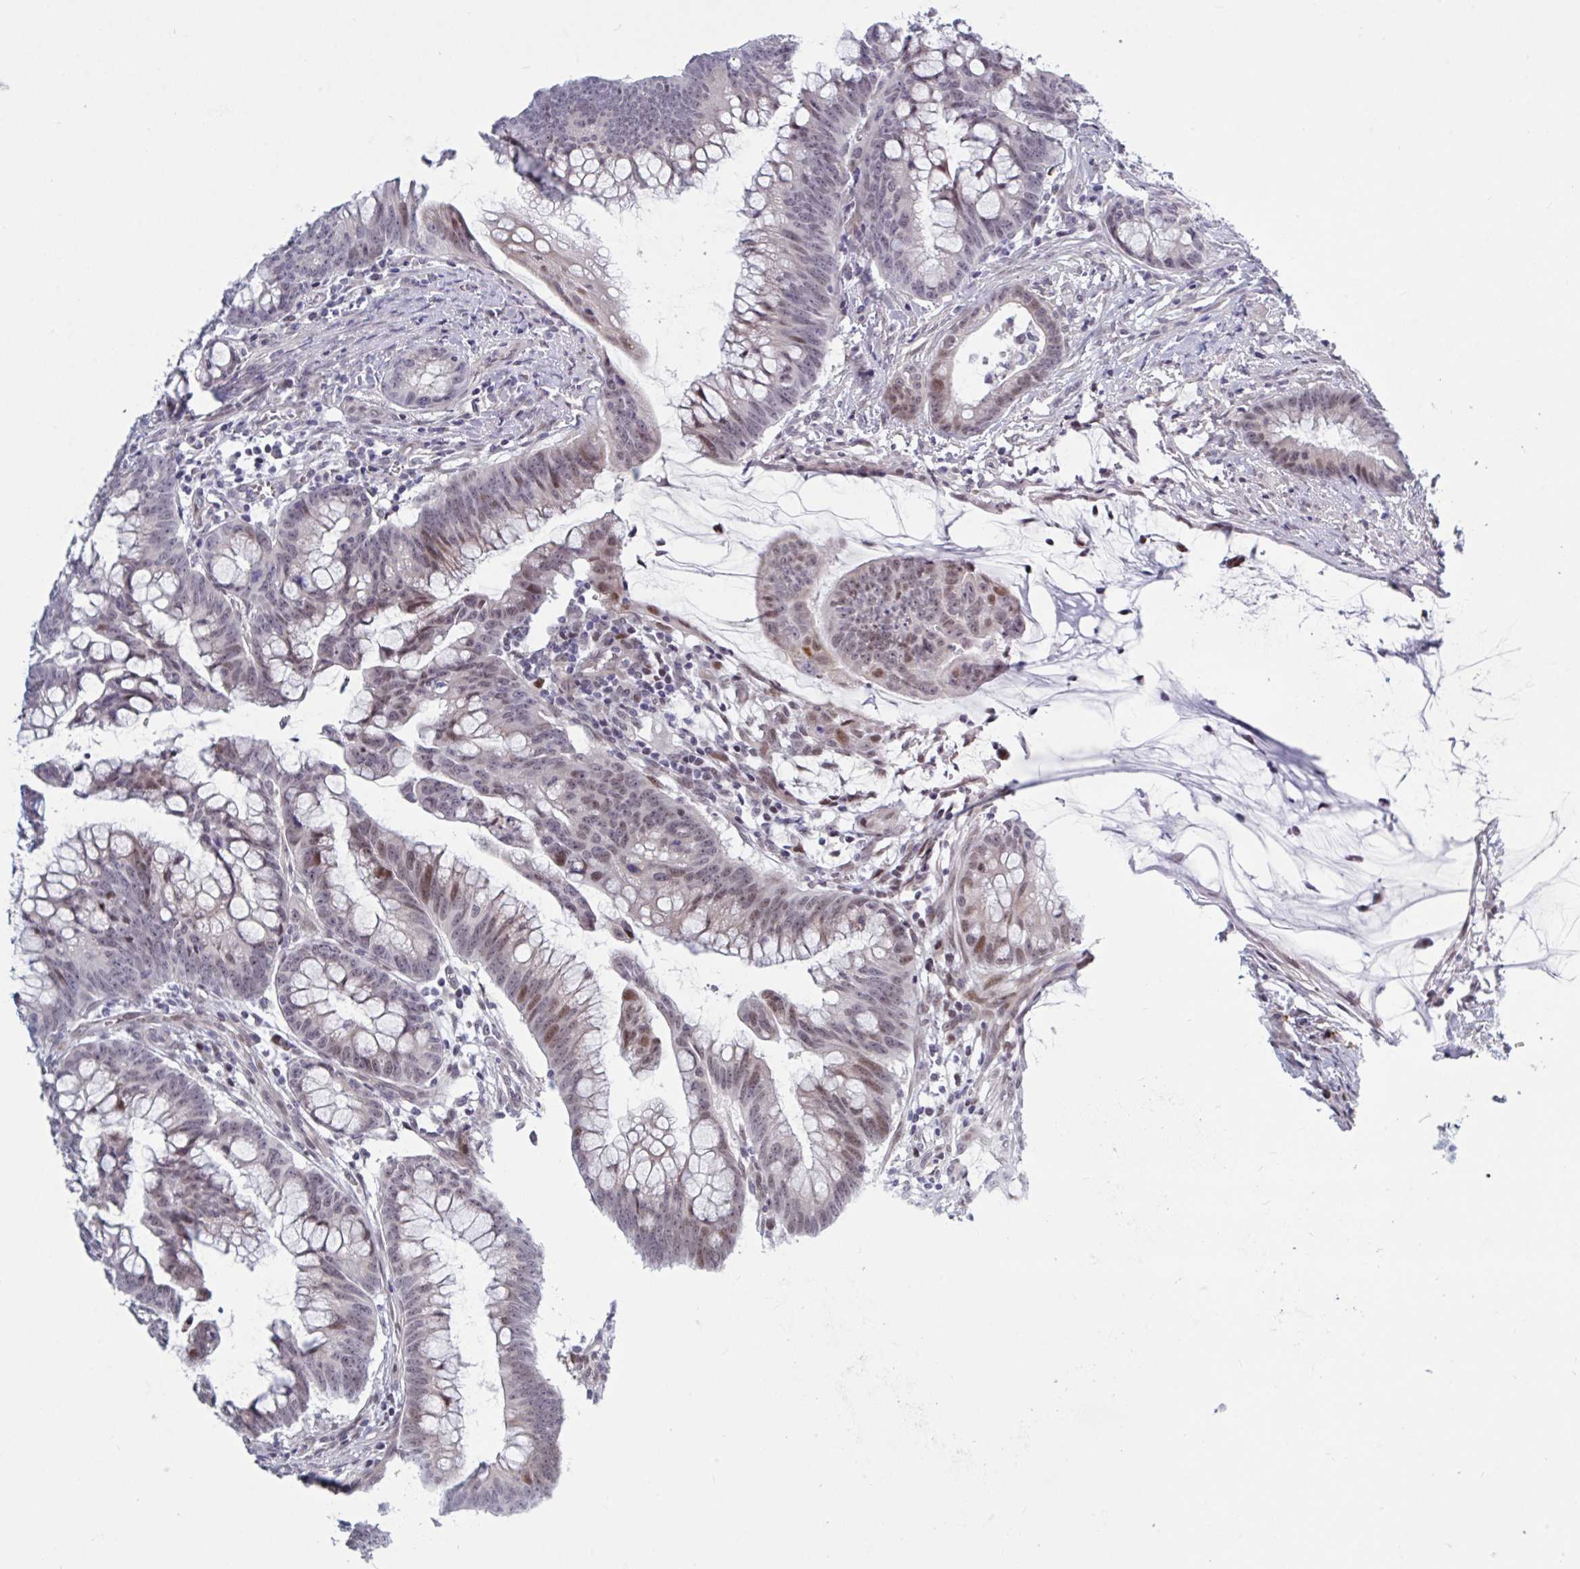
{"staining": {"intensity": "moderate", "quantity": "<25%", "location": "nuclear"}, "tissue": "colorectal cancer", "cell_type": "Tumor cells", "image_type": "cancer", "snomed": [{"axis": "morphology", "description": "Adenocarcinoma, NOS"}, {"axis": "topography", "description": "Colon"}], "caption": "Protein staining exhibits moderate nuclear expression in approximately <25% of tumor cells in colorectal adenocarcinoma. Immunohistochemistry (ihc) stains the protein in brown and the nuclei are stained blue.", "gene": "TCEAL8", "patient": {"sex": "male", "age": 62}}